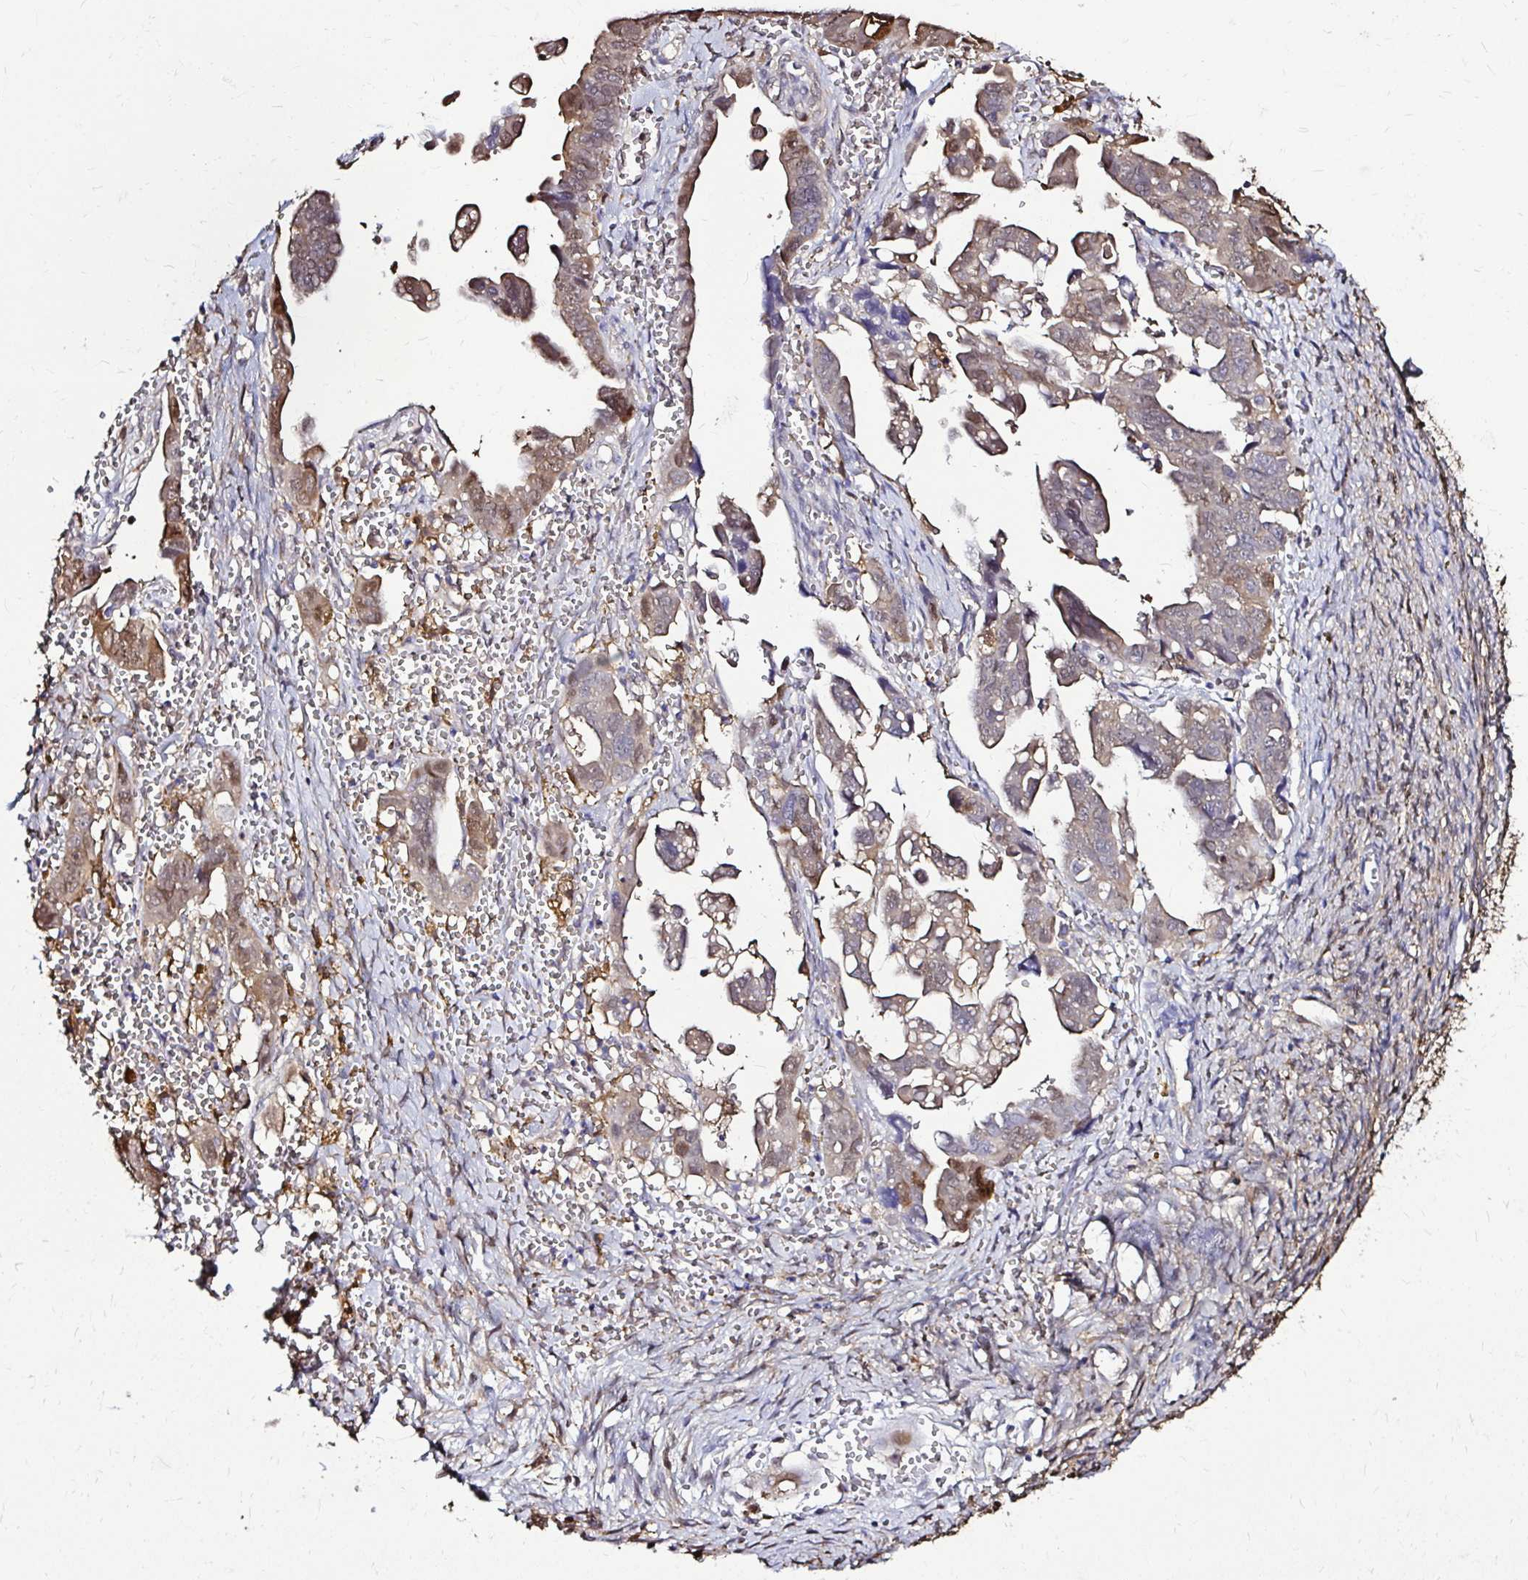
{"staining": {"intensity": "weak", "quantity": "25%-75%", "location": "cytoplasmic/membranous,nuclear"}, "tissue": "ovarian cancer", "cell_type": "Tumor cells", "image_type": "cancer", "snomed": [{"axis": "morphology", "description": "Cystadenocarcinoma, serous, NOS"}, {"axis": "topography", "description": "Ovary"}], "caption": "Weak cytoplasmic/membranous and nuclear expression for a protein is seen in about 25%-75% of tumor cells of ovarian cancer using immunohistochemistry (IHC).", "gene": "IDH1", "patient": {"sex": "female", "age": 59}}